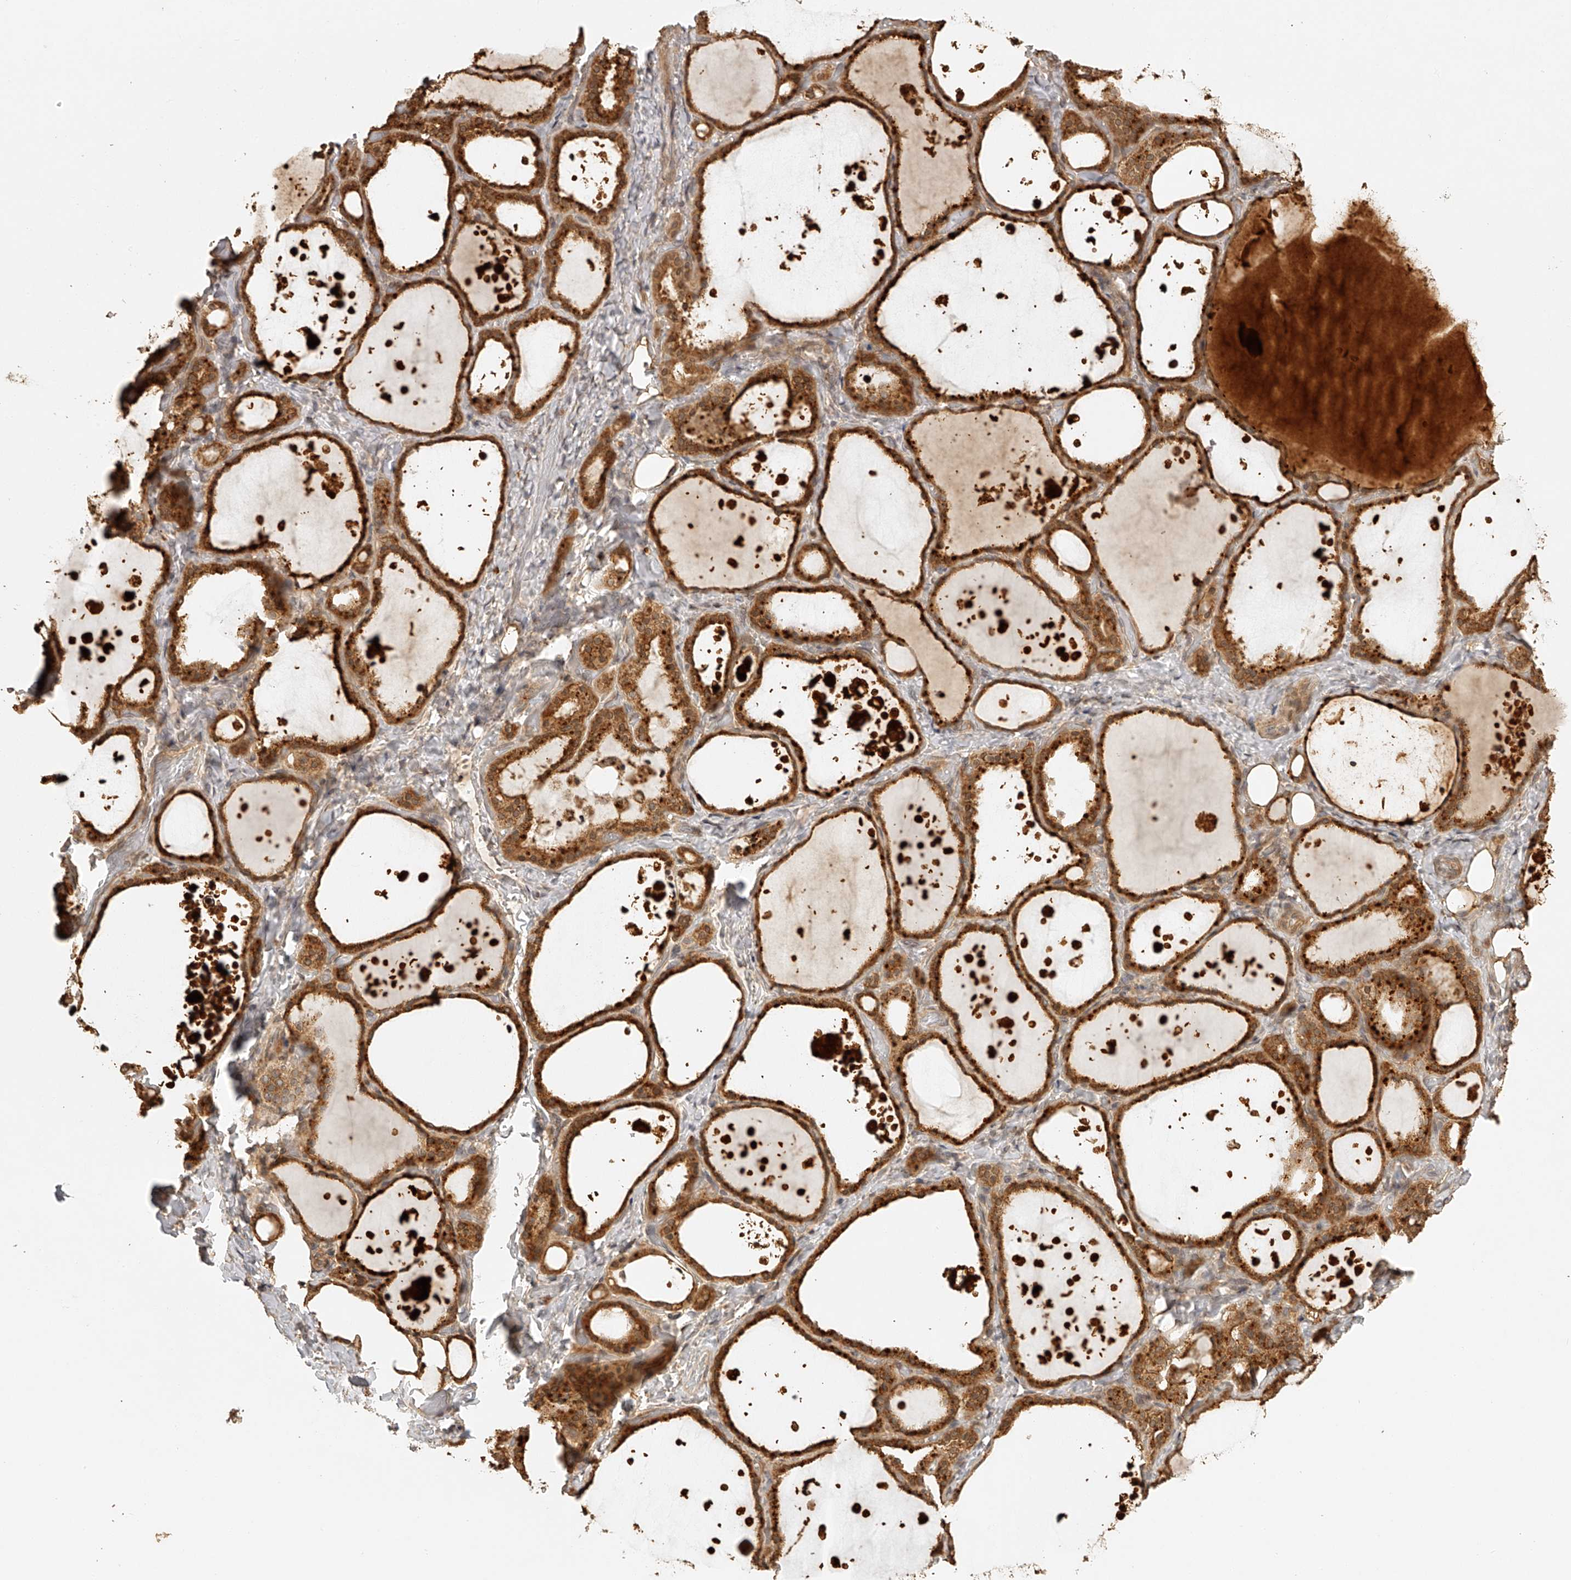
{"staining": {"intensity": "moderate", "quantity": ">75%", "location": "cytoplasmic/membranous"}, "tissue": "thyroid gland", "cell_type": "Glandular cells", "image_type": "normal", "snomed": [{"axis": "morphology", "description": "Normal tissue, NOS"}, {"axis": "topography", "description": "Thyroid gland"}], "caption": "Immunohistochemical staining of normal thyroid gland exhibits >75% levels of moderate cytoplasmic/membranous protein expression in about >75% of glandular cells.", "gene": "BCL2L11", "patient": {"sex": "female", "age": 44}}